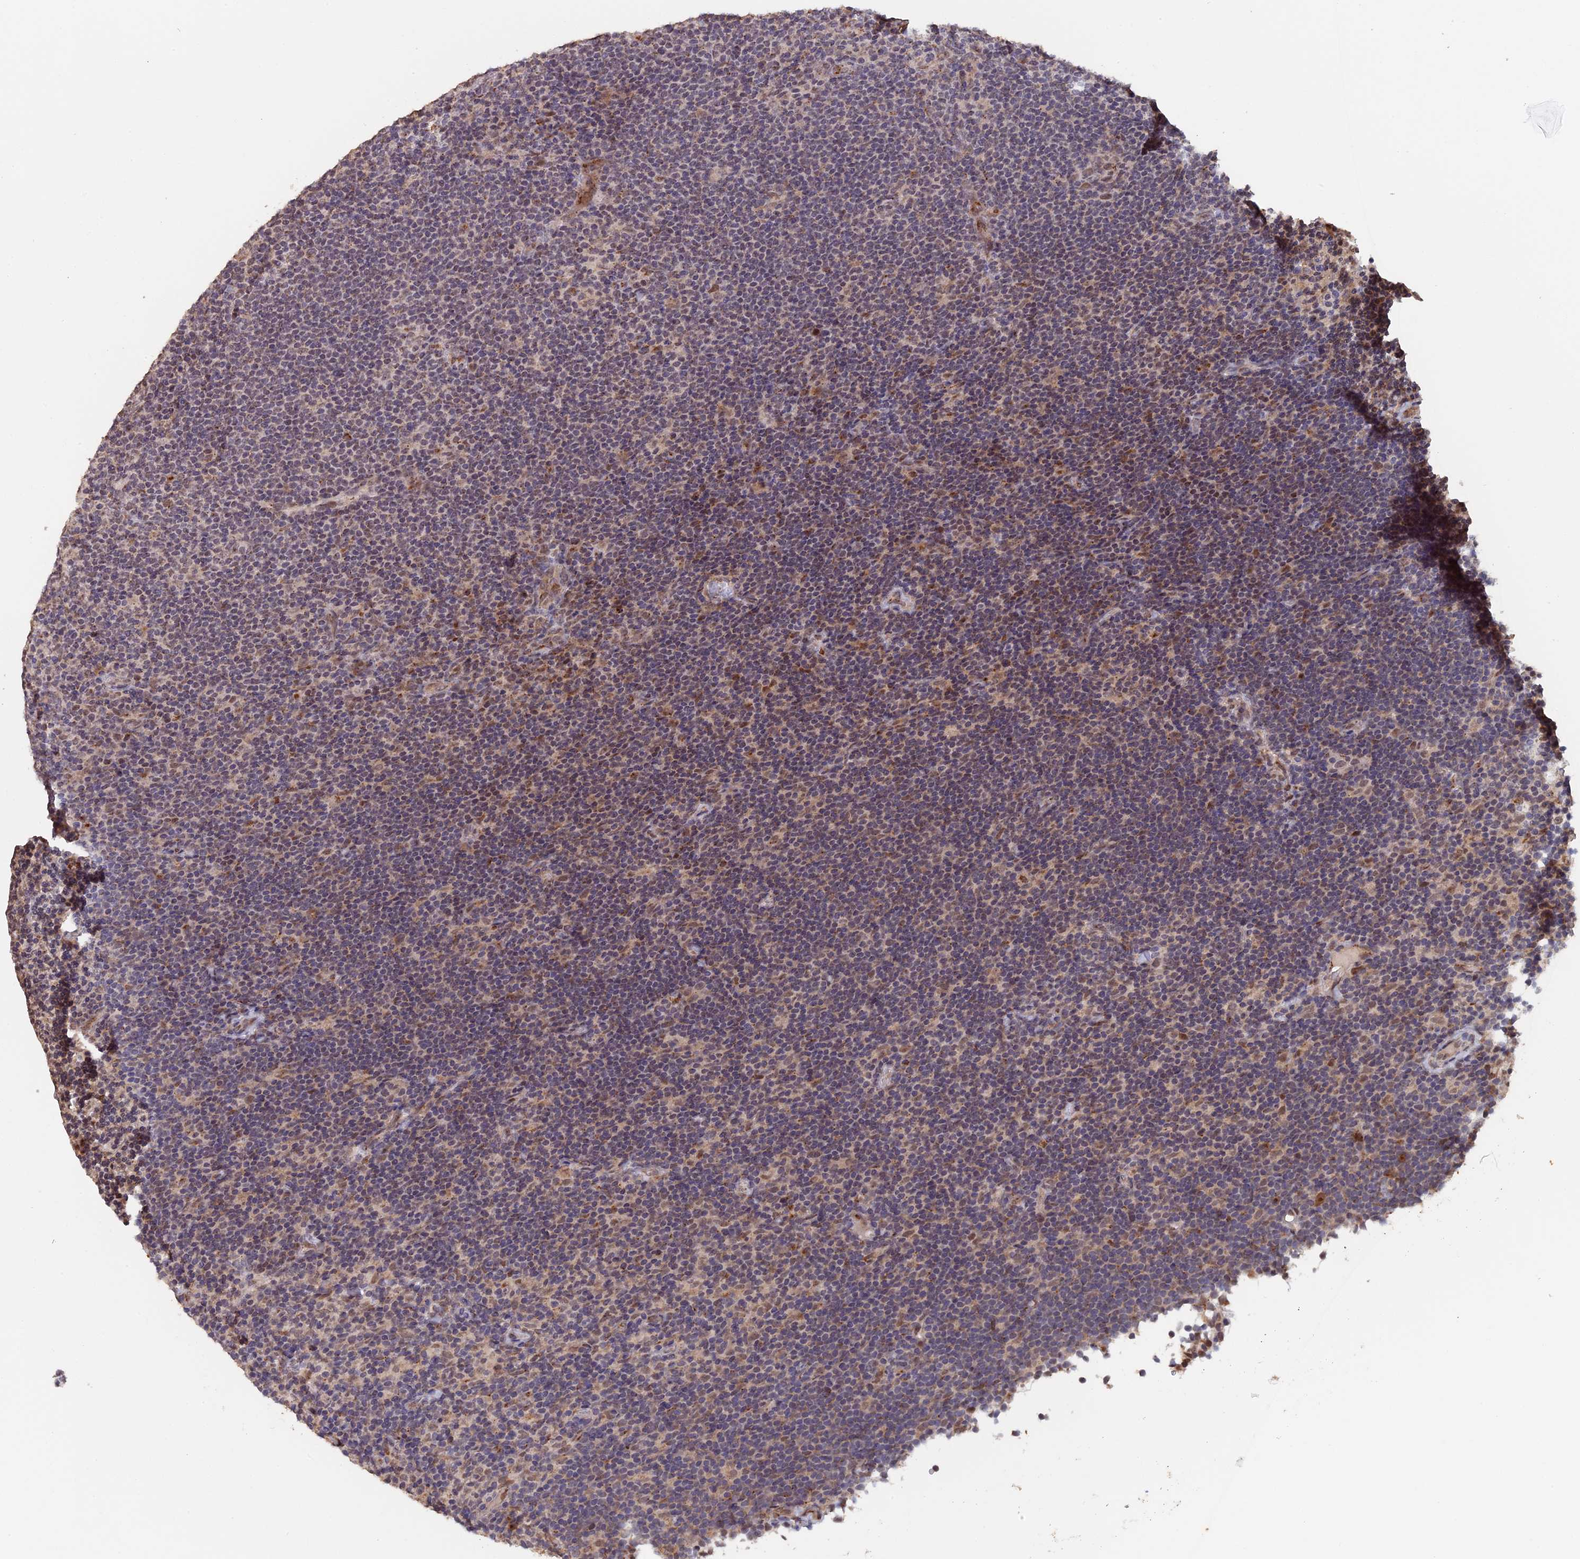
{"staining": {"intensity": "weak", "quantity": ">75%", "location": "cytoplasmic/membranous,nuclear"}, "tissue": "lymphoma", "cell_type": "Tumor cells", "image_type": "cancer", "snomed": [{"axis": "morphology", "description": "Hodgkin's disease, NOS"}, {"axis": "topography", "description": "Lymph node"}], "caption": "This is a histology image of IHC staining of Hodgkin's disease, which shows weak positivity in the cytoplasmic/membranous and nuclear of tumor cells.", "gene": "PIGQ", "patient": {"sex": "female", "age": 57}}